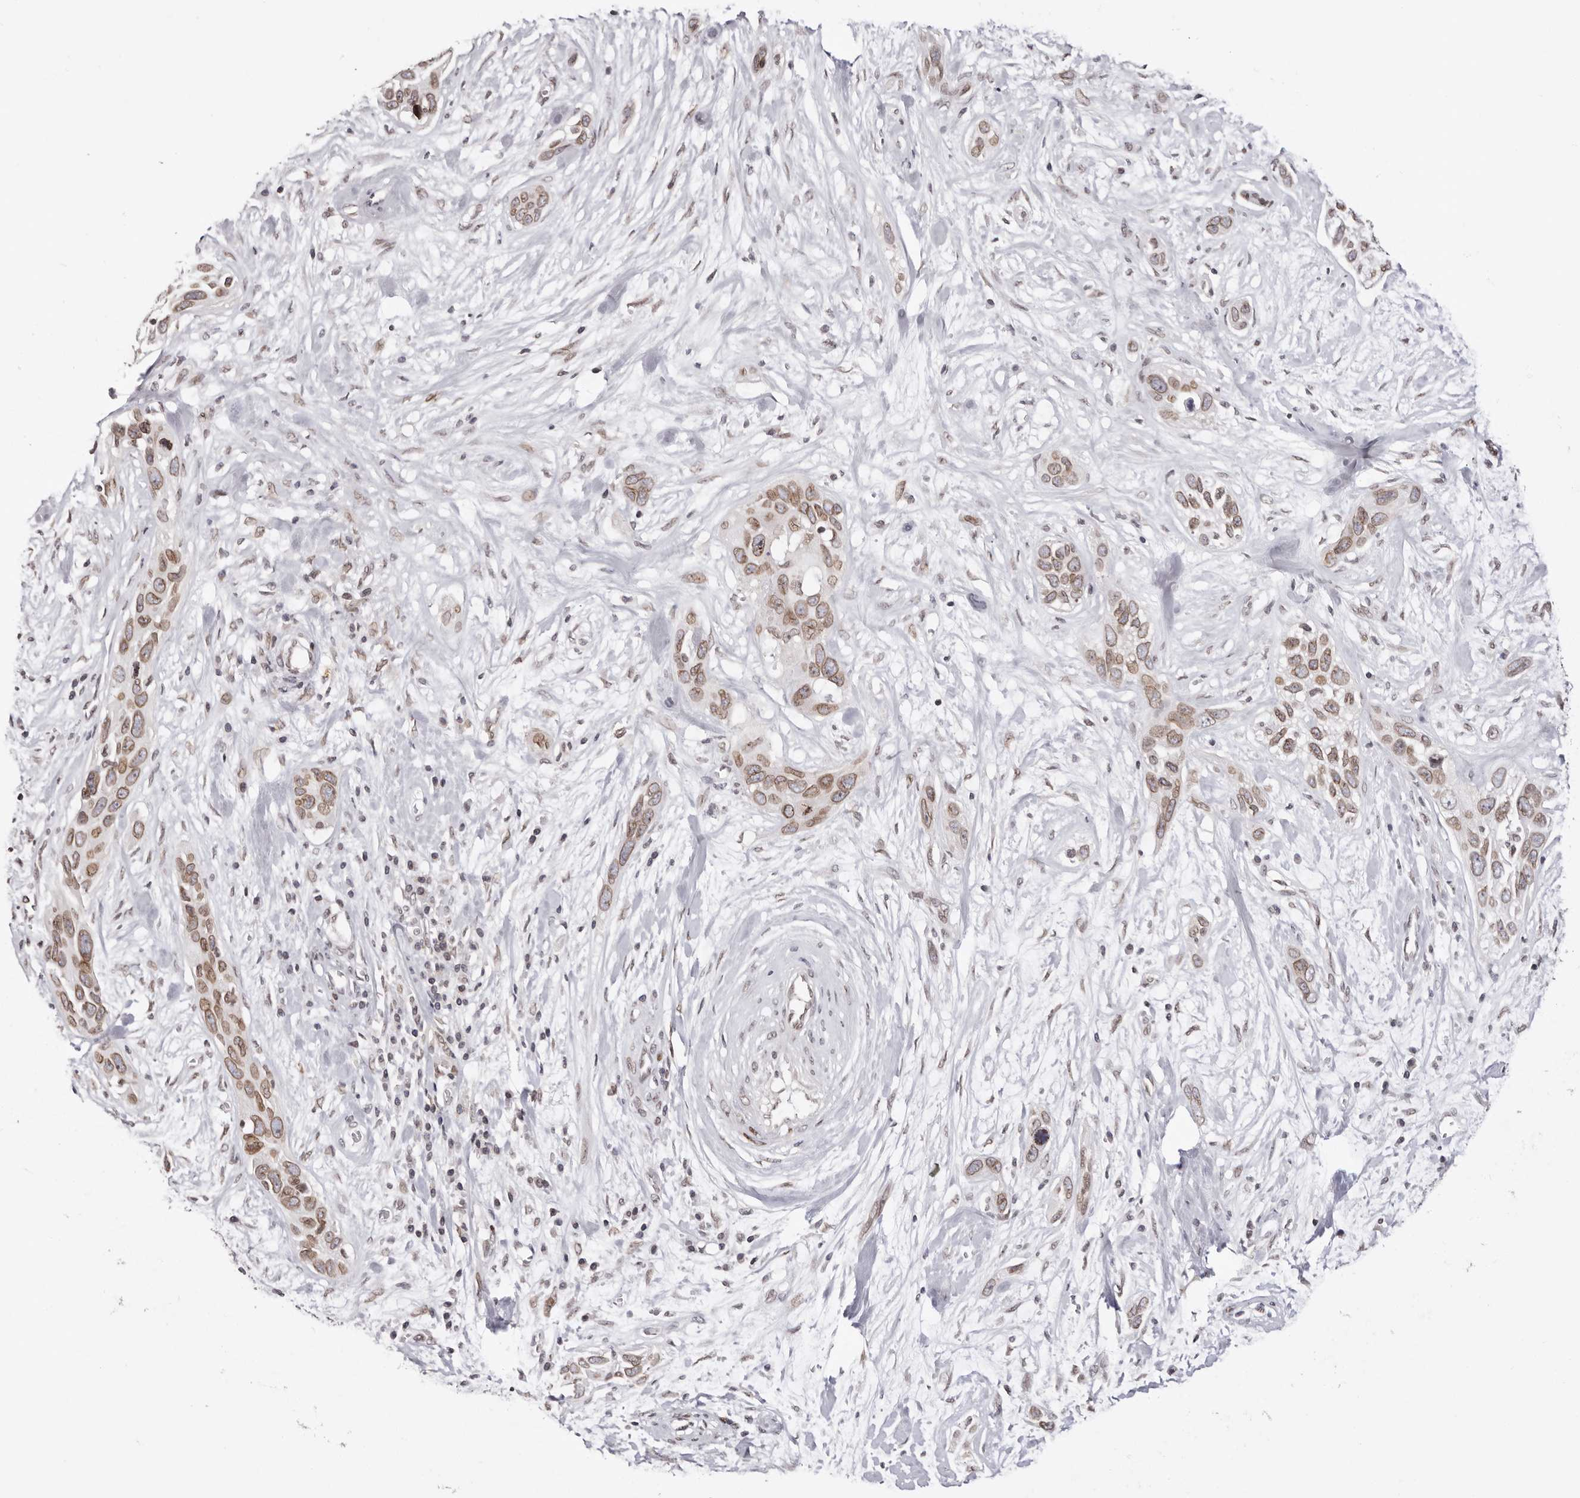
{"staining": {"intensity": "moderate", "quantity": ">75%", "location": "cytoplasmic/membranous,nuclear"}, "tissue": "pancreatic cancer", "cell_type": "Tumor cells", "image_type": "cancer", "snomed": [{"axis": "morphology", "description": "Adenocarcinoma, NOS"}, {"axis": "topography", "description": "Pancreas"}], "caption": "A brown stain labels moderate cytoplasmic/membranous and nuclear expression of a protein in pancreatic adenocarcinoma tumor cells. (DAB (3,3'-diaminobenzidine) IHC with brightfield microscopy, high magnification).", "gene": "NUP153", "patient": {"sex": "female", "age": 60}}